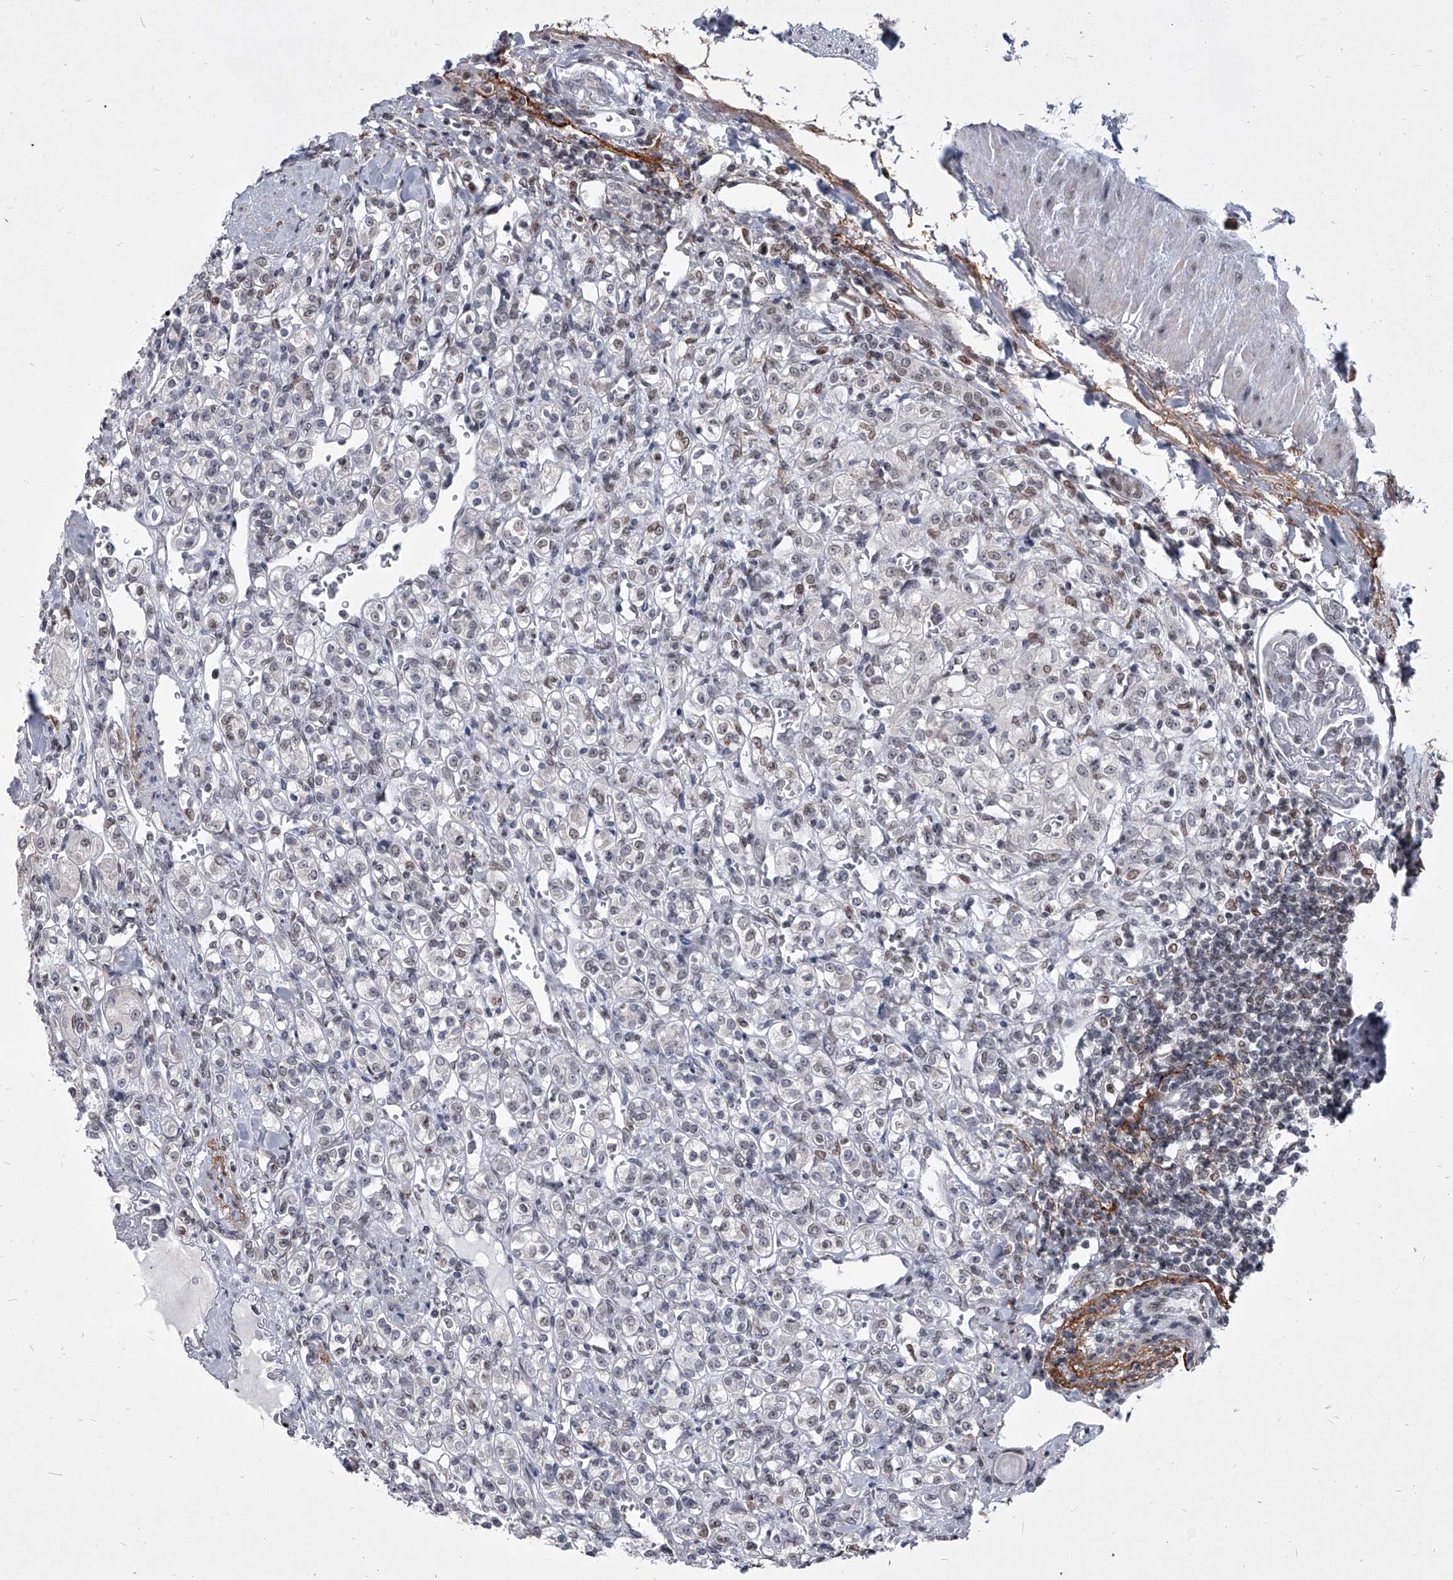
{"staining": {"intensity": "weak", "quantity": "<25%", "location": "nuclear"}, "tissue": "renal cancer", "cell_type": "Tumor cells", "image_type": "cancer", "snomed": [{"axis": "morphology", "description": "Adenocarcinoma, NOS"}, {"axis": "topography", "description": "Kidney"}], "caption": "Immunohistochemistry of human renal cancer (adenocarcinoma) shows no expression in tumor cells.", "gene": "PPIL4", "patient": {"sex": "male", "age": 77}}